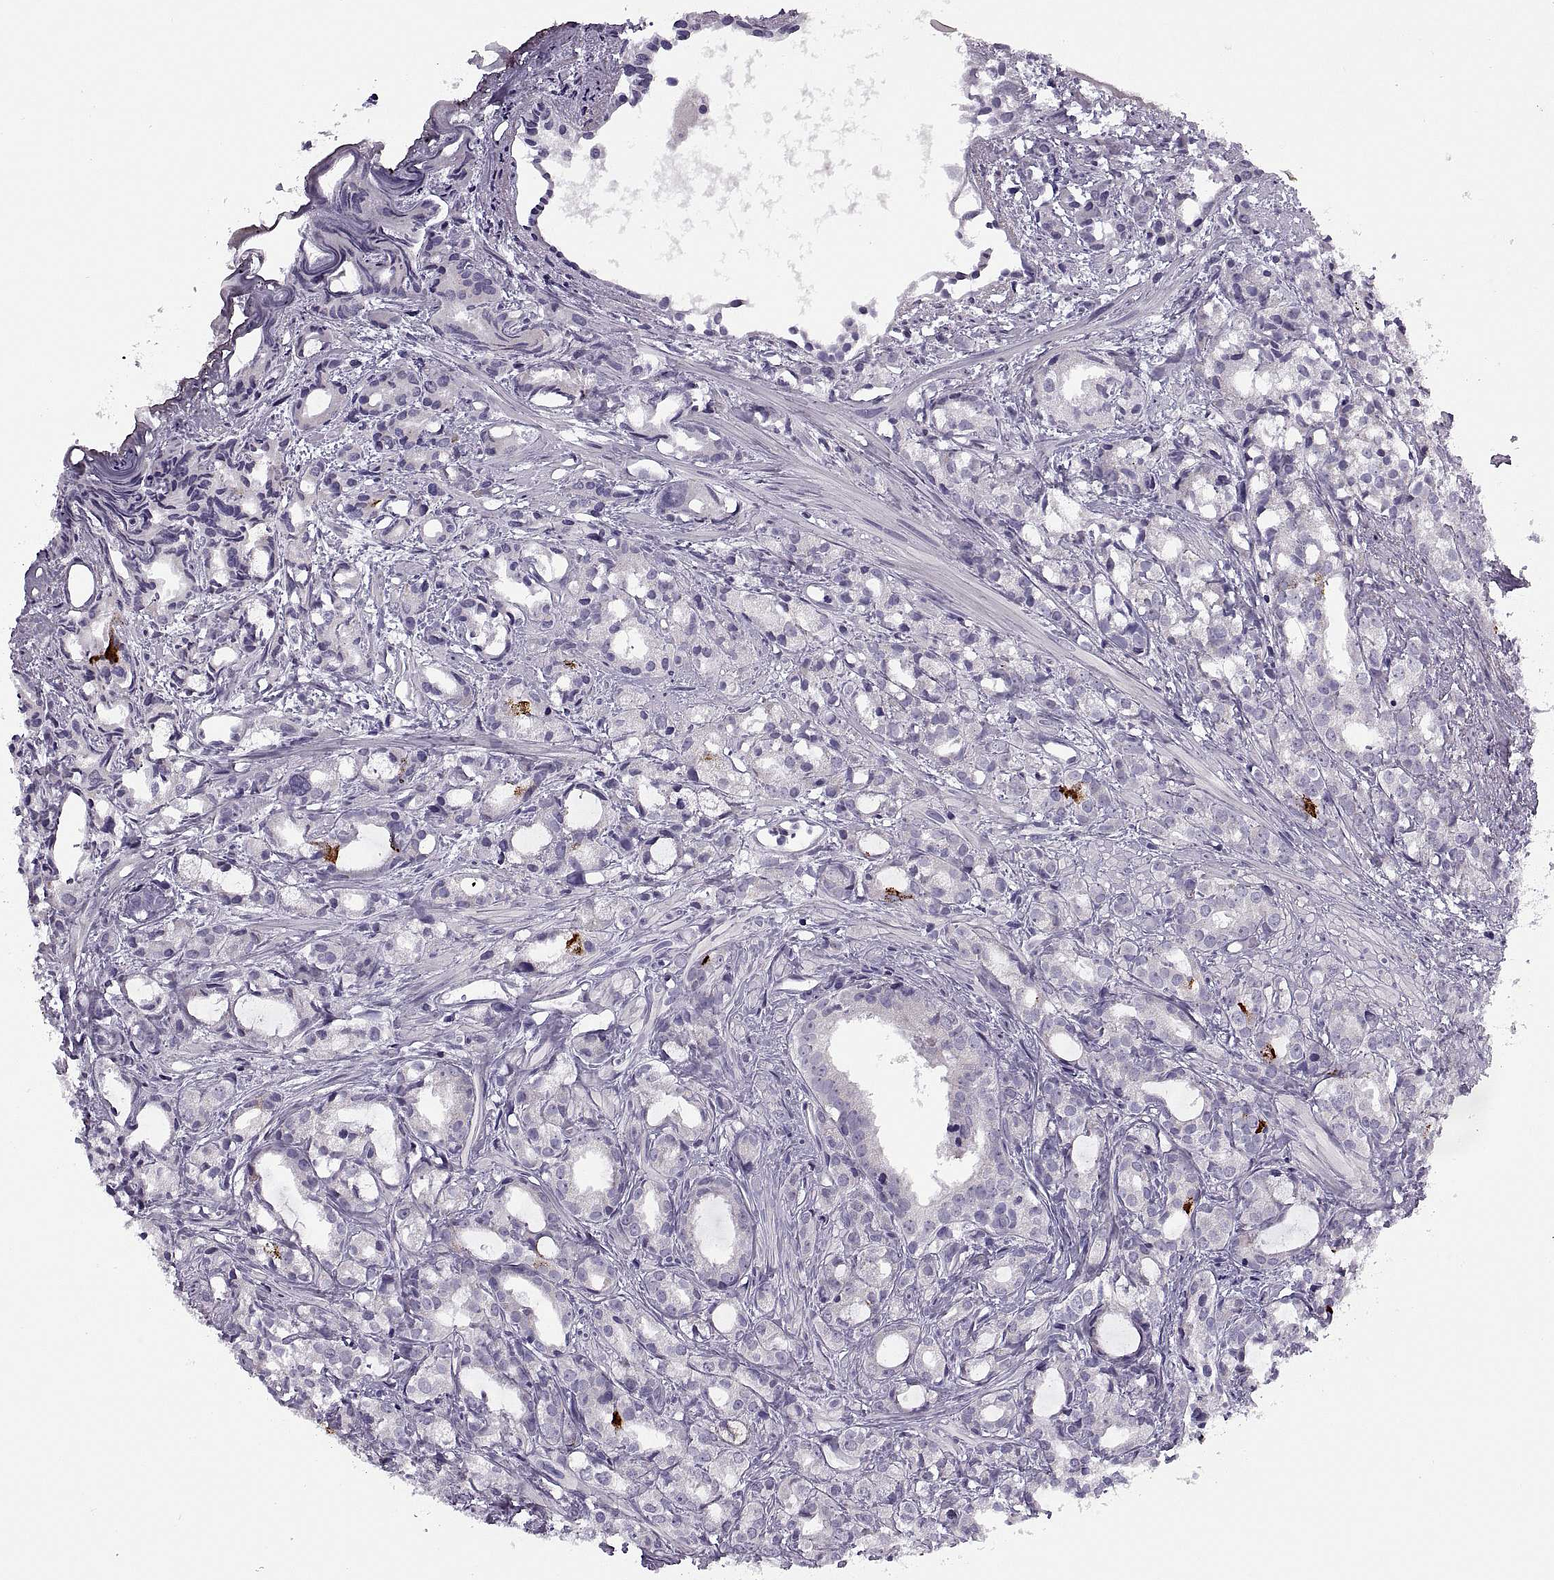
{"staining": {"intensity": "negative", "quantity": "none", "location": "none"}, "tissue": "prostate cancer", "cell_type": "Tumor cells", "image_type": "cancer", "snomed": [{"axis": "morphology", "description": "Adenocarcinoma, High grade"}, {"axis": "topography", "description": "Prostate"}], "caption": "This is an IHC photomicrograph of prostate adenocarcinoma (high-grade). There is no positivity in tumor cells.", "gene": "MAGEB1", "patient": {"sex": "male", "age": 79}}